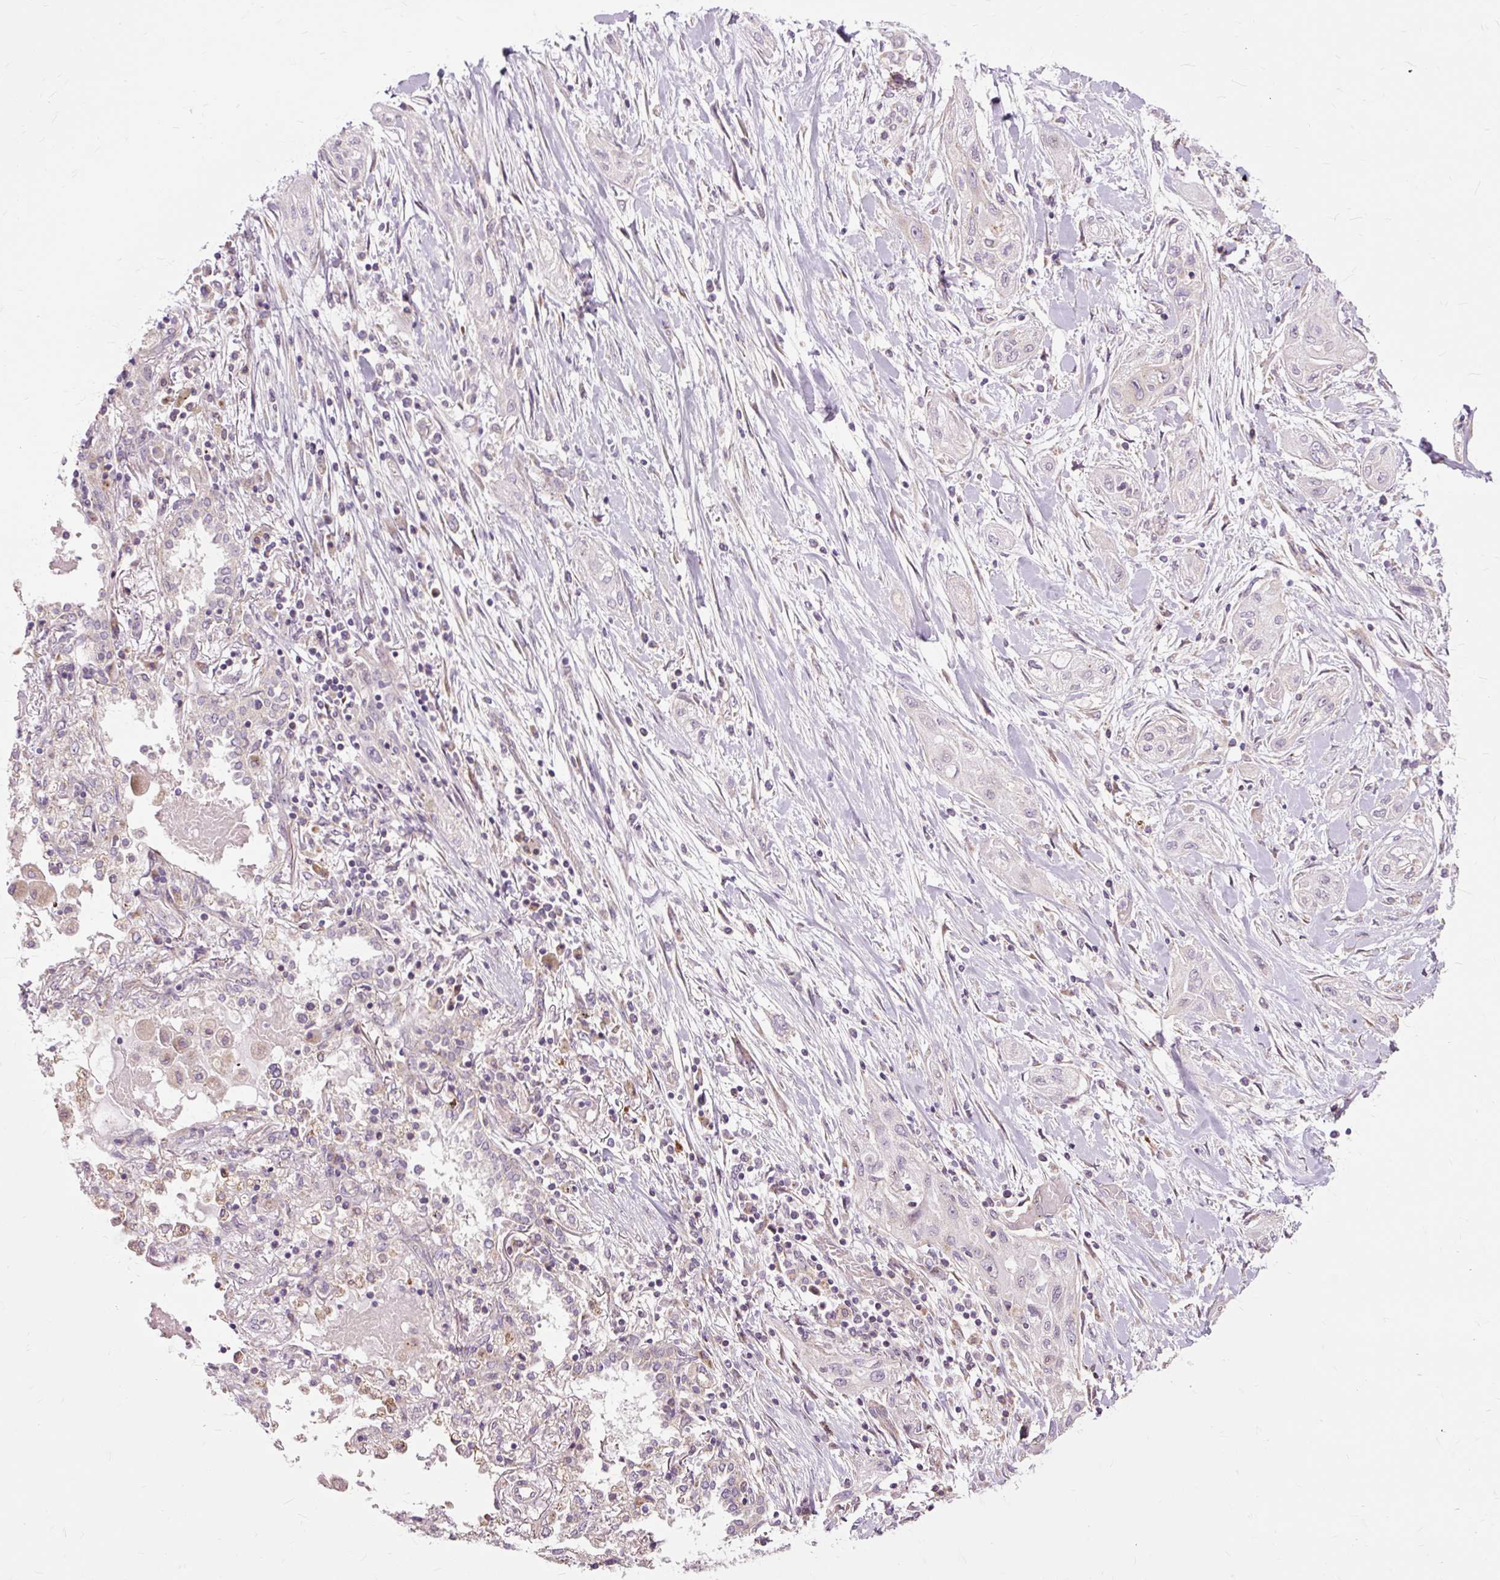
{"staining": {"intensity": "negative", "quantity": "none", "location": "none"}, "tissue": "lung cancer", "cell_type": "Tumor cells", "image_type": "cancer", "snomed": [{"axis": "morphology", "description": "Squamous cell carcinoma, NOS"}, {"axis": "topography", "description": "Lung"}], "caption": "This is an immunohistochemistry image of human lung cancer (squamous cell carcinoma). There is no staining in tumor cells.", "gene": "PDZD2", "patient": {"sex": "female", "age": 47}}